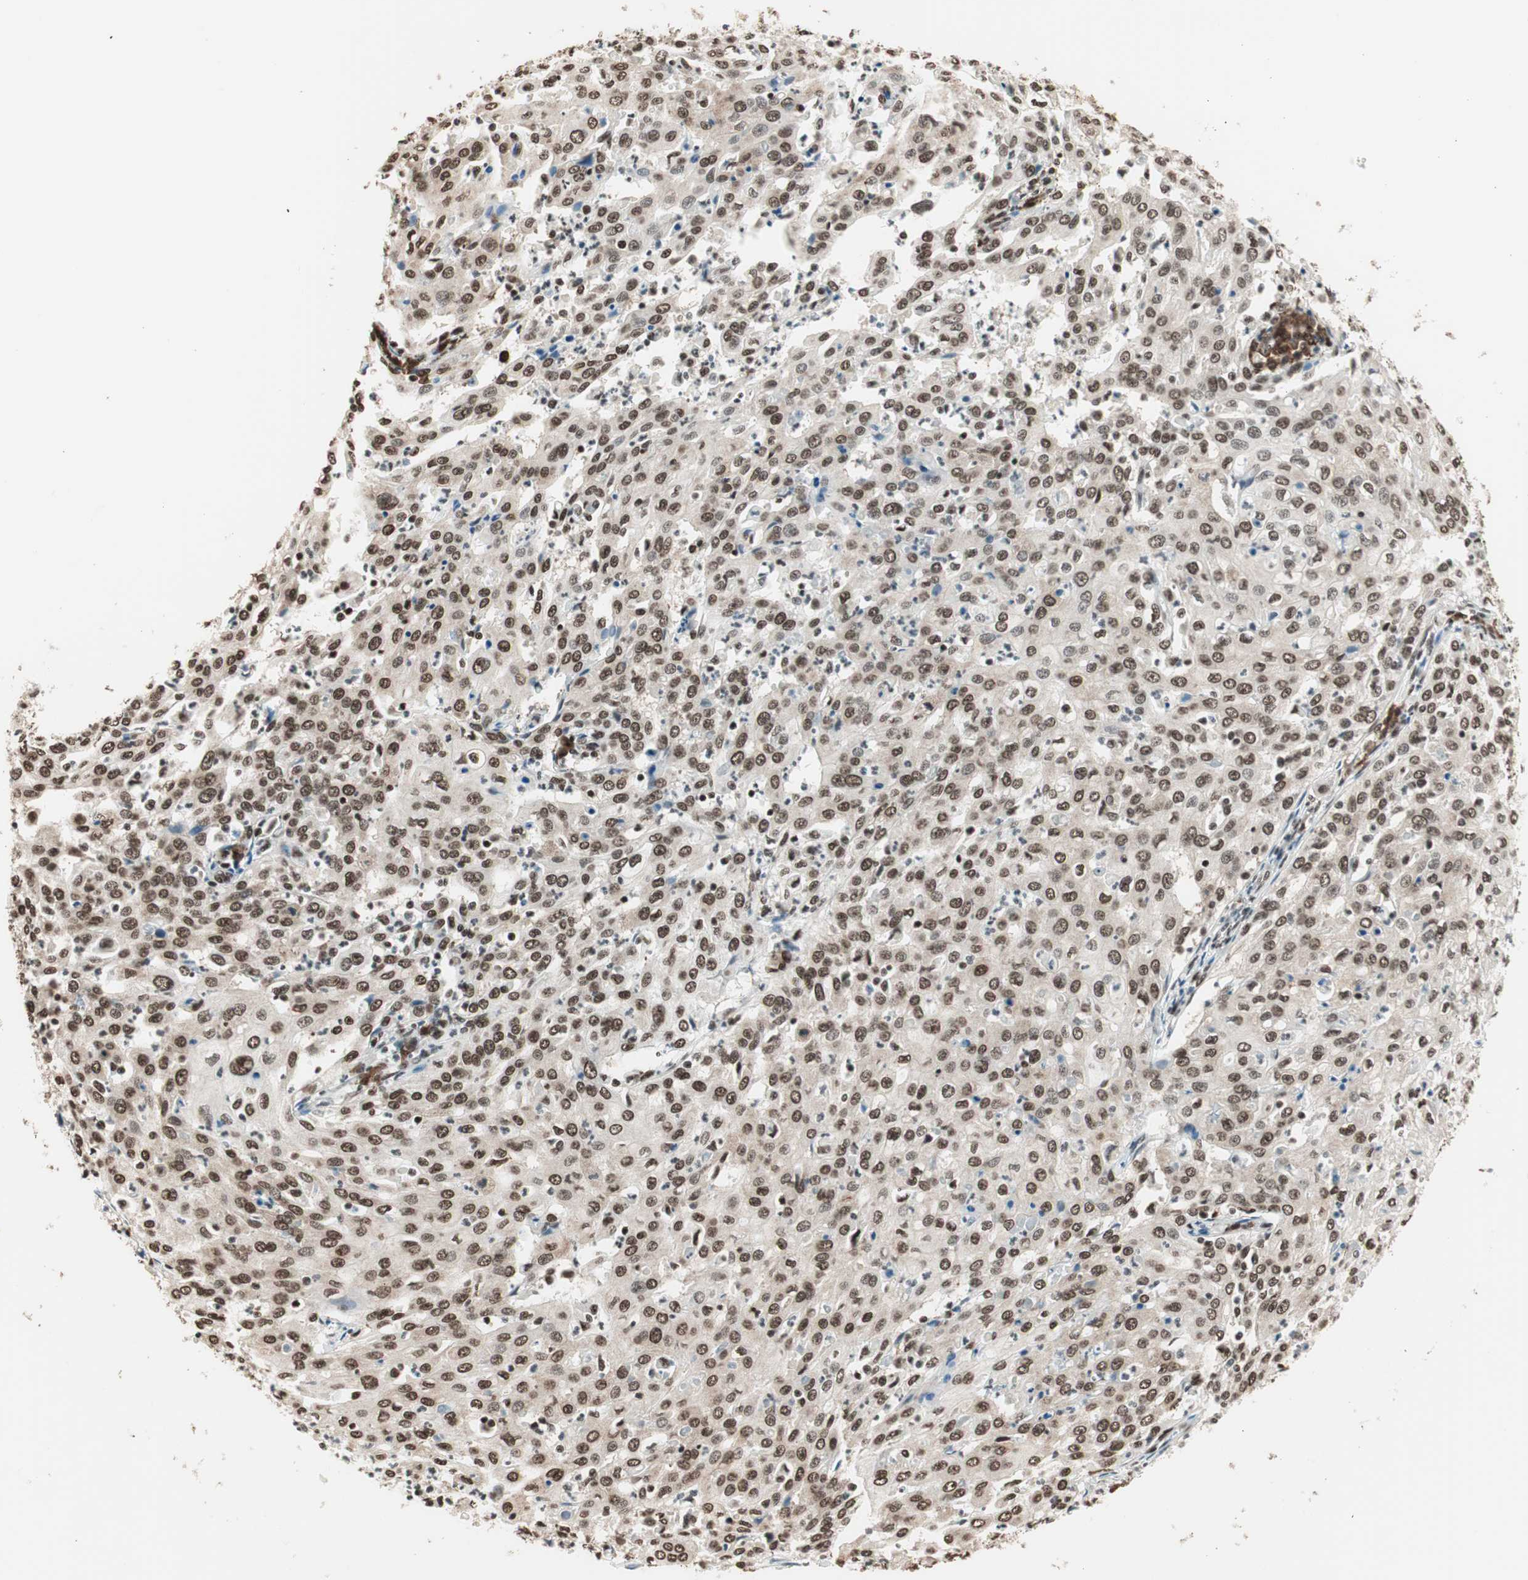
{"staining": {"intensity": "moderate", "quantity": ">75%", "location": "nuclear"}, "tissue": "cervical cancer", "cell_type": "Tumor cells", "image_type": "cancer", "snomed": [{"axis": "morphology", "description": "Squamous cell carcinoma, NOS"}, {"axis": "topography", "description": "Cervix"}], "caption": "This is a histology image of IHC staining of cervical cancer (squamous cell carcinoma), which shows moderate staining in the nuclear of tumor cells.", "gene": "SMARCE1", "patient": {"sex": "female", "age": 39}}